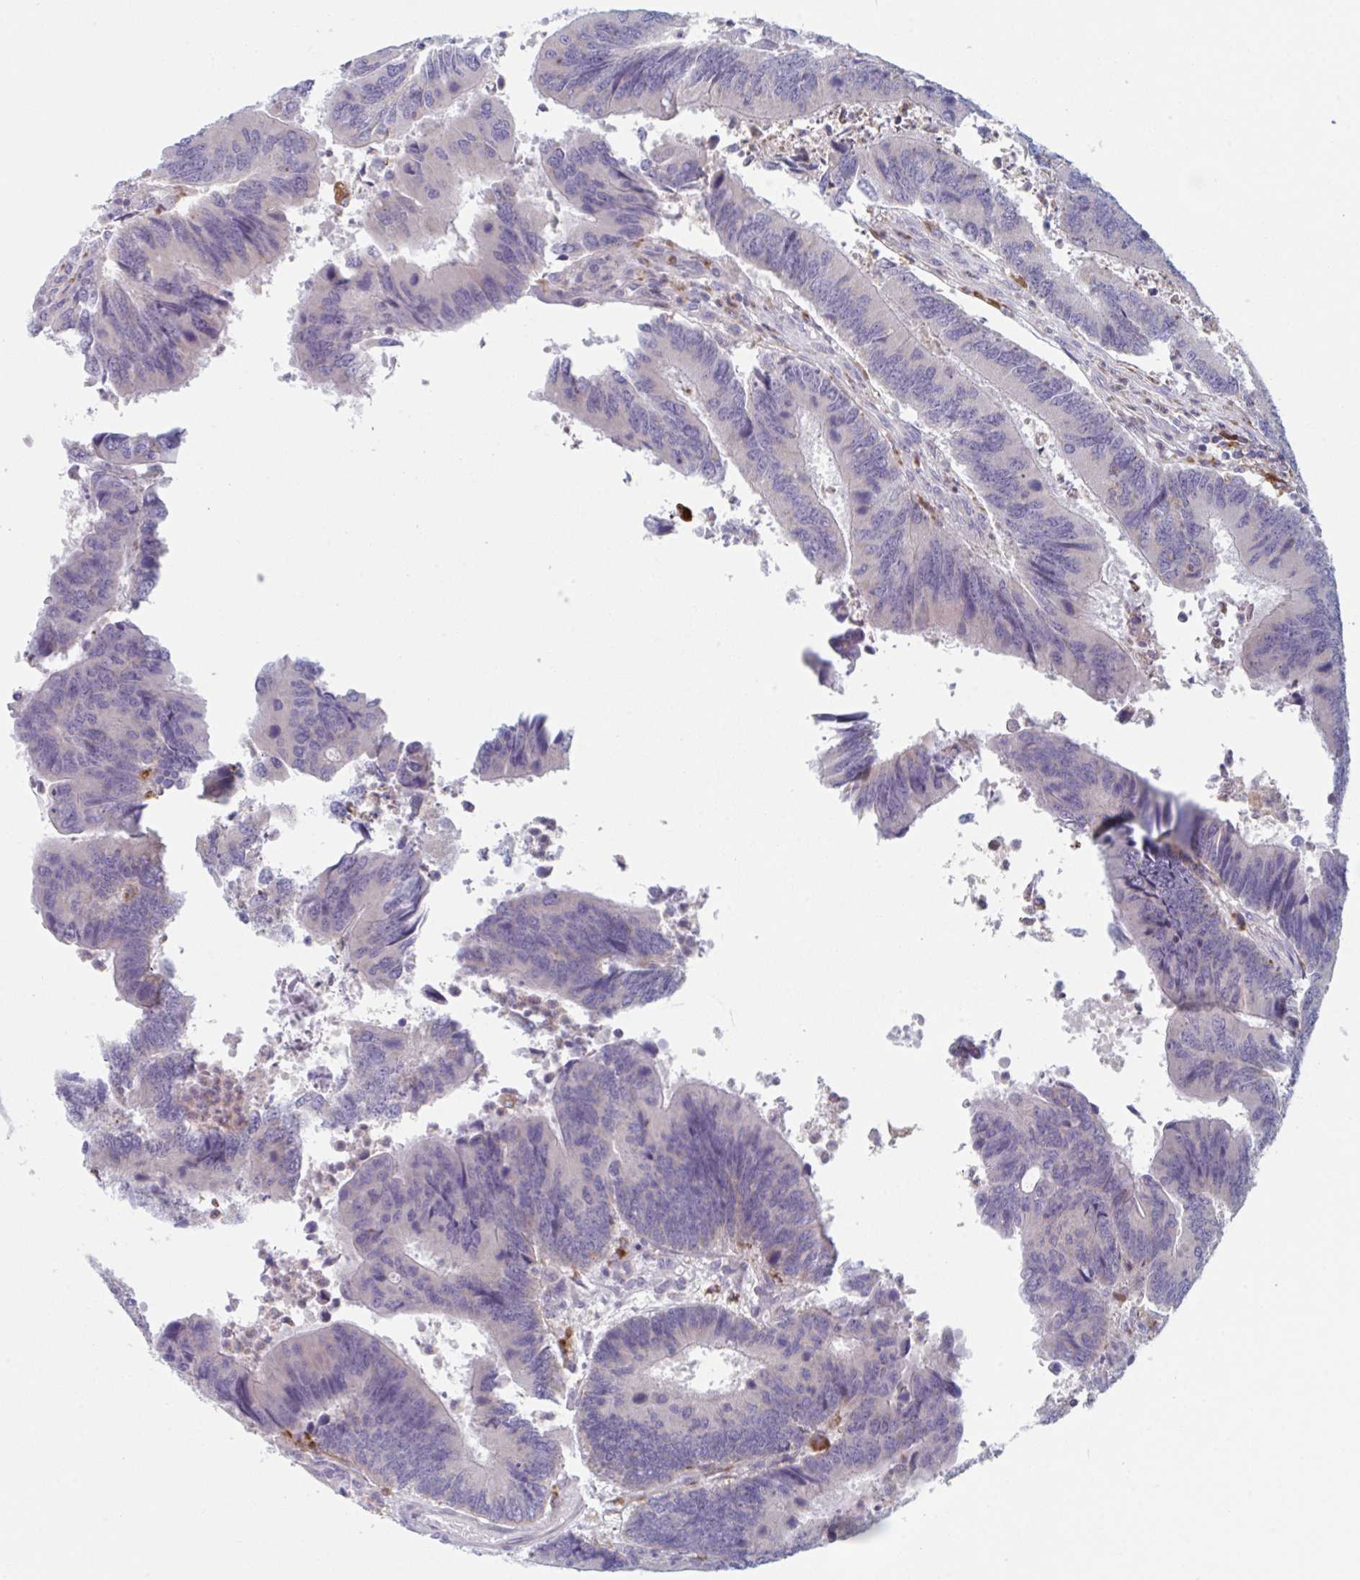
{"staining": {"intensity": "negative", "quantity": "none", "location": "none"}, "tissue": "colorectal cancer", "cell_type": "Tumor cells", "image_type": "cancer", "snomed": [{"axis": "morphology", "description": "Adenocarcinoma, NOS"}, {"axis": "topography", "description": "Colon"}], "caption": "Tumor cells are negative for protein expression in human adenocarcinoma (colorectal).", "gene": "NIPSNAP1", "patient": {"sex": "female", "age": 67}}